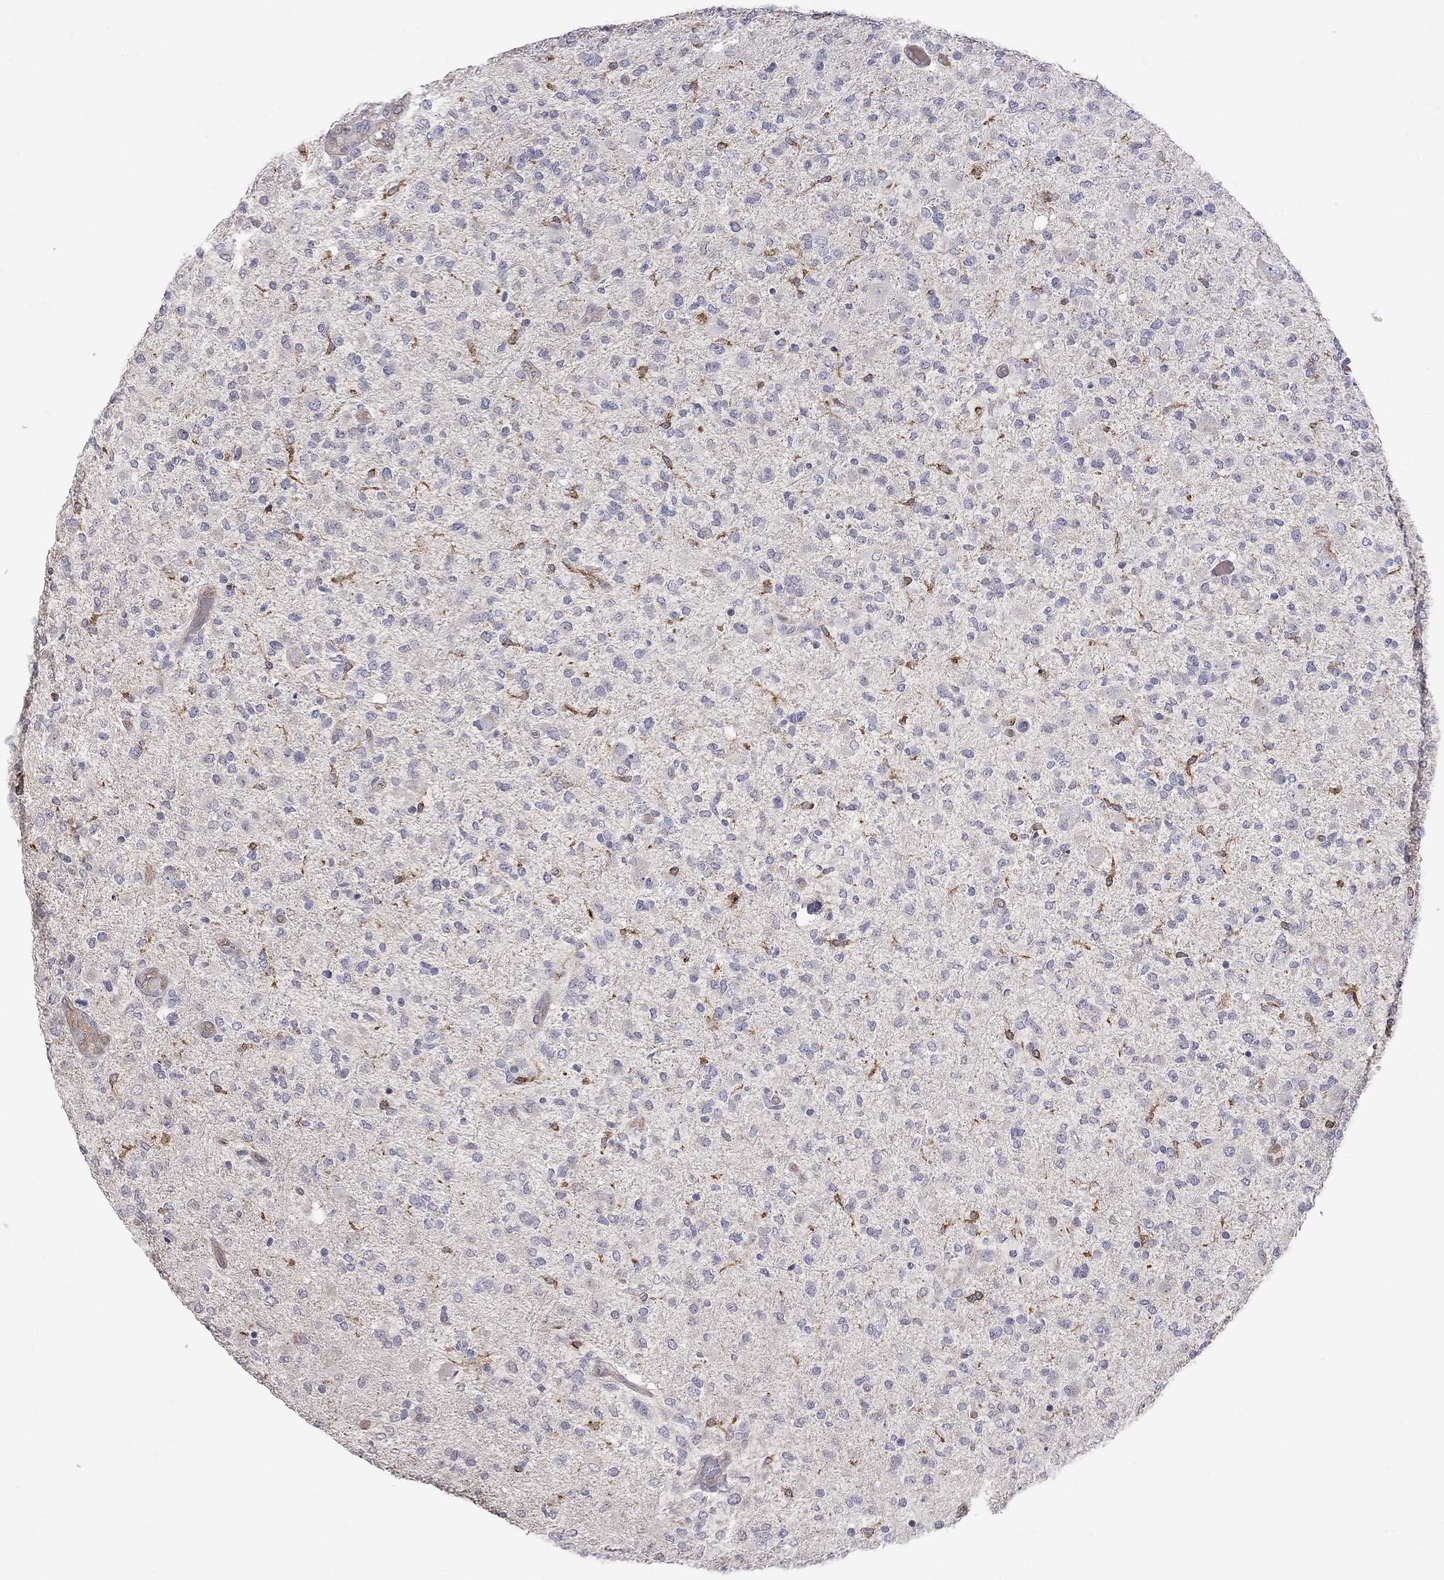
{"staining": {"intensity": "negative", "quantity": "none", "location": "none"}, "tissue": "glioma", "cell_type": "Tumor cells", "image_type": "cancer", "snomed": [{"axis": "morphology", "description": "Glioma, malignant, High grade"}, {"axis": "topography", "description": "Cerebral cortex"}], "caption": "Immunohistochemistry (IHC) of human high-grade glioma (malignant) demonstrates no positivity in tumor cells. (Brightfield microscopy of DAB (3,3'-diaminobenzidine) immunohistochemistry at high magnification).", "gene": "ABI3", "patient": {"sex": "male", "age": 70}}